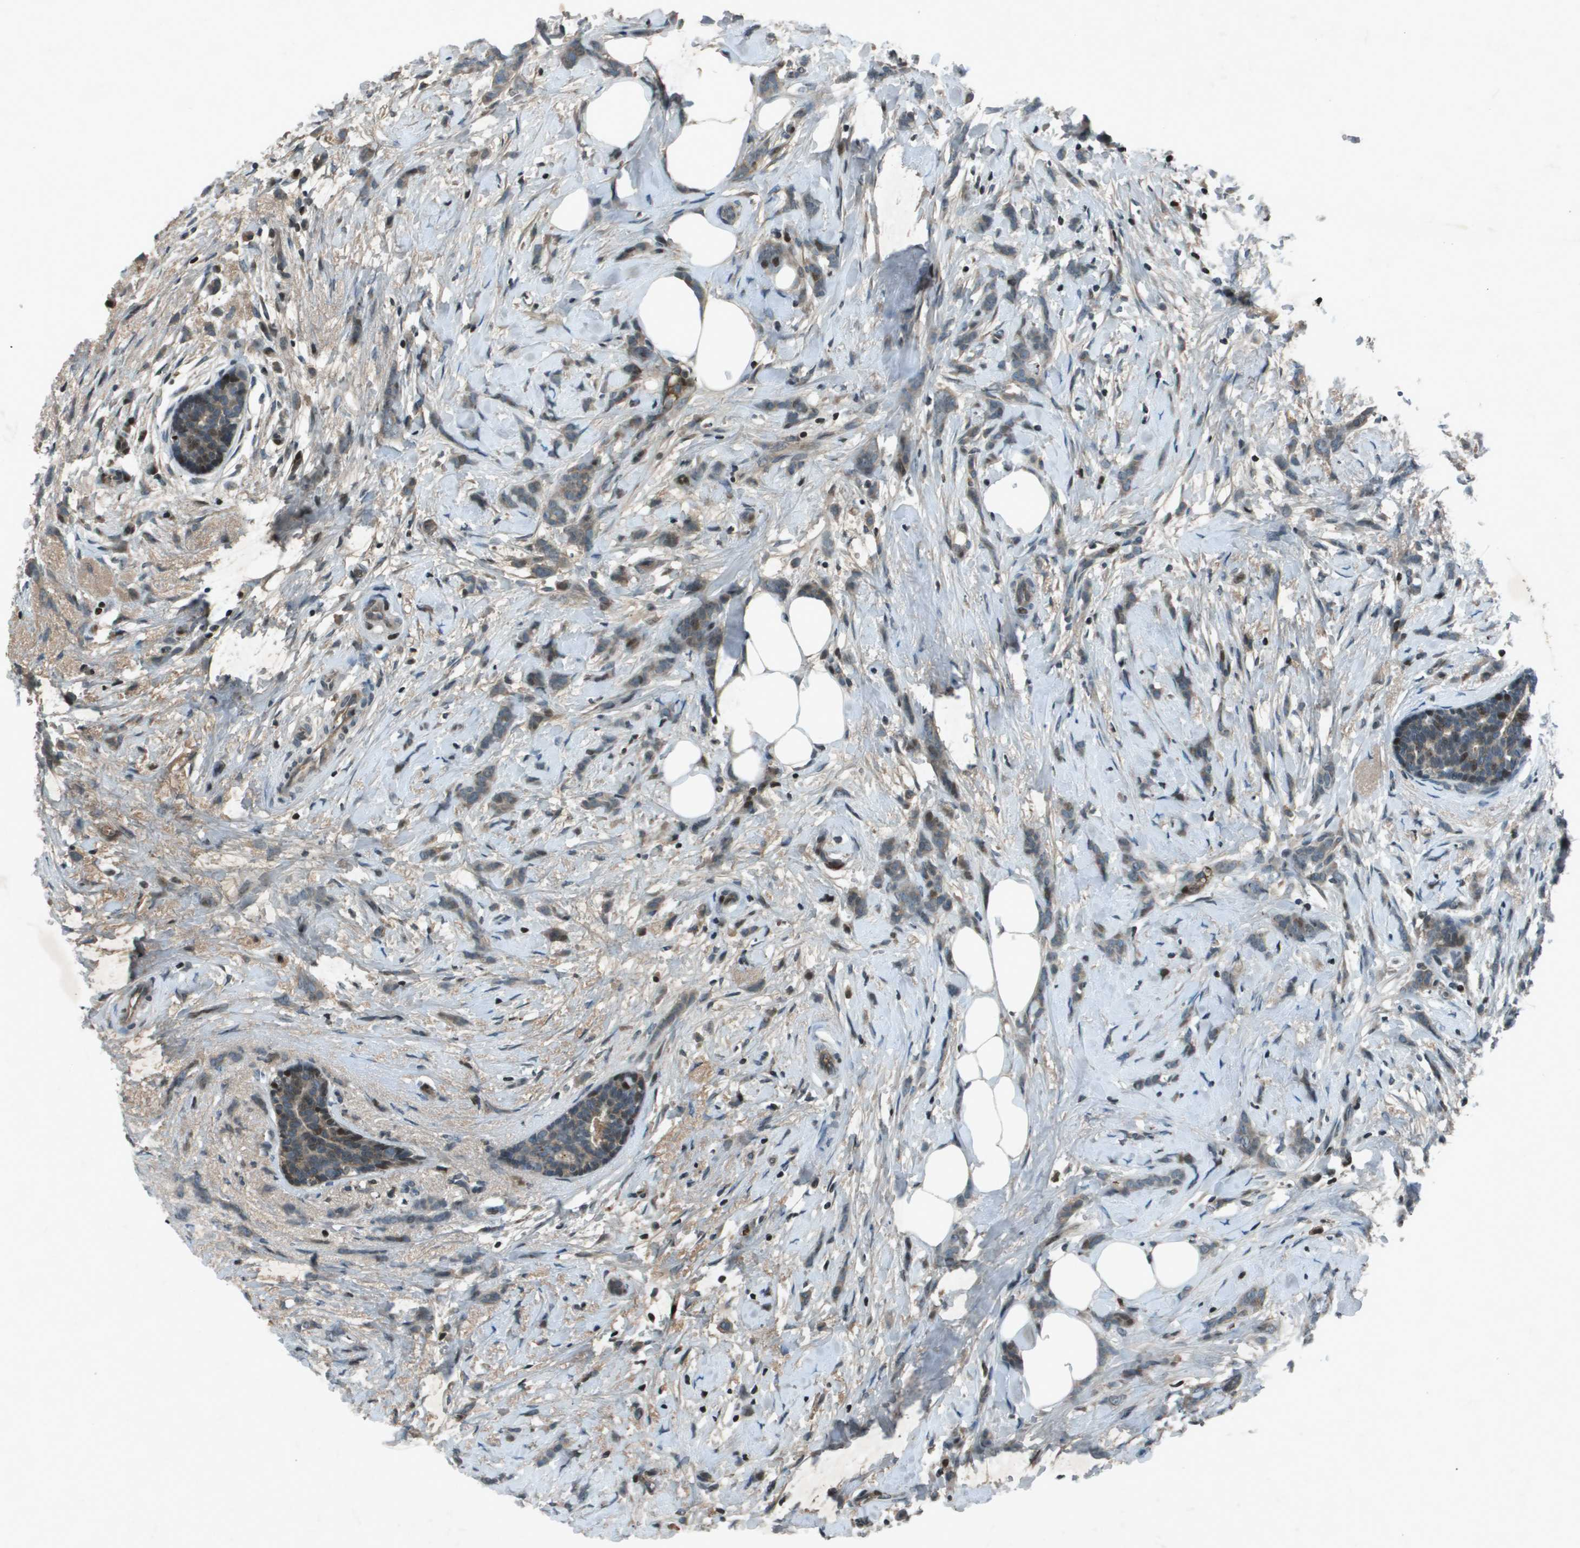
{"staining": {"intensity": "weak", "quantity": "<25%", "location": "cytoplasmic/membranous"}, "tissue": "breast cancer", "cell_type": "Tumor cells", "image_type": "cancer", "snomed": [{"axis": "morphology", "description": "Lobular carcinoma, in situ"}, {"axis": "morphology", "description": "Lobular carcinoma"}, {"axis": "topography", "description": "Breast"}], "caption": "The image shows no staining of tumor cells in lobular carcinoma in situ (breast).", "gene": "CXCL12", "patient": {"sex": "female", "age": 41}}